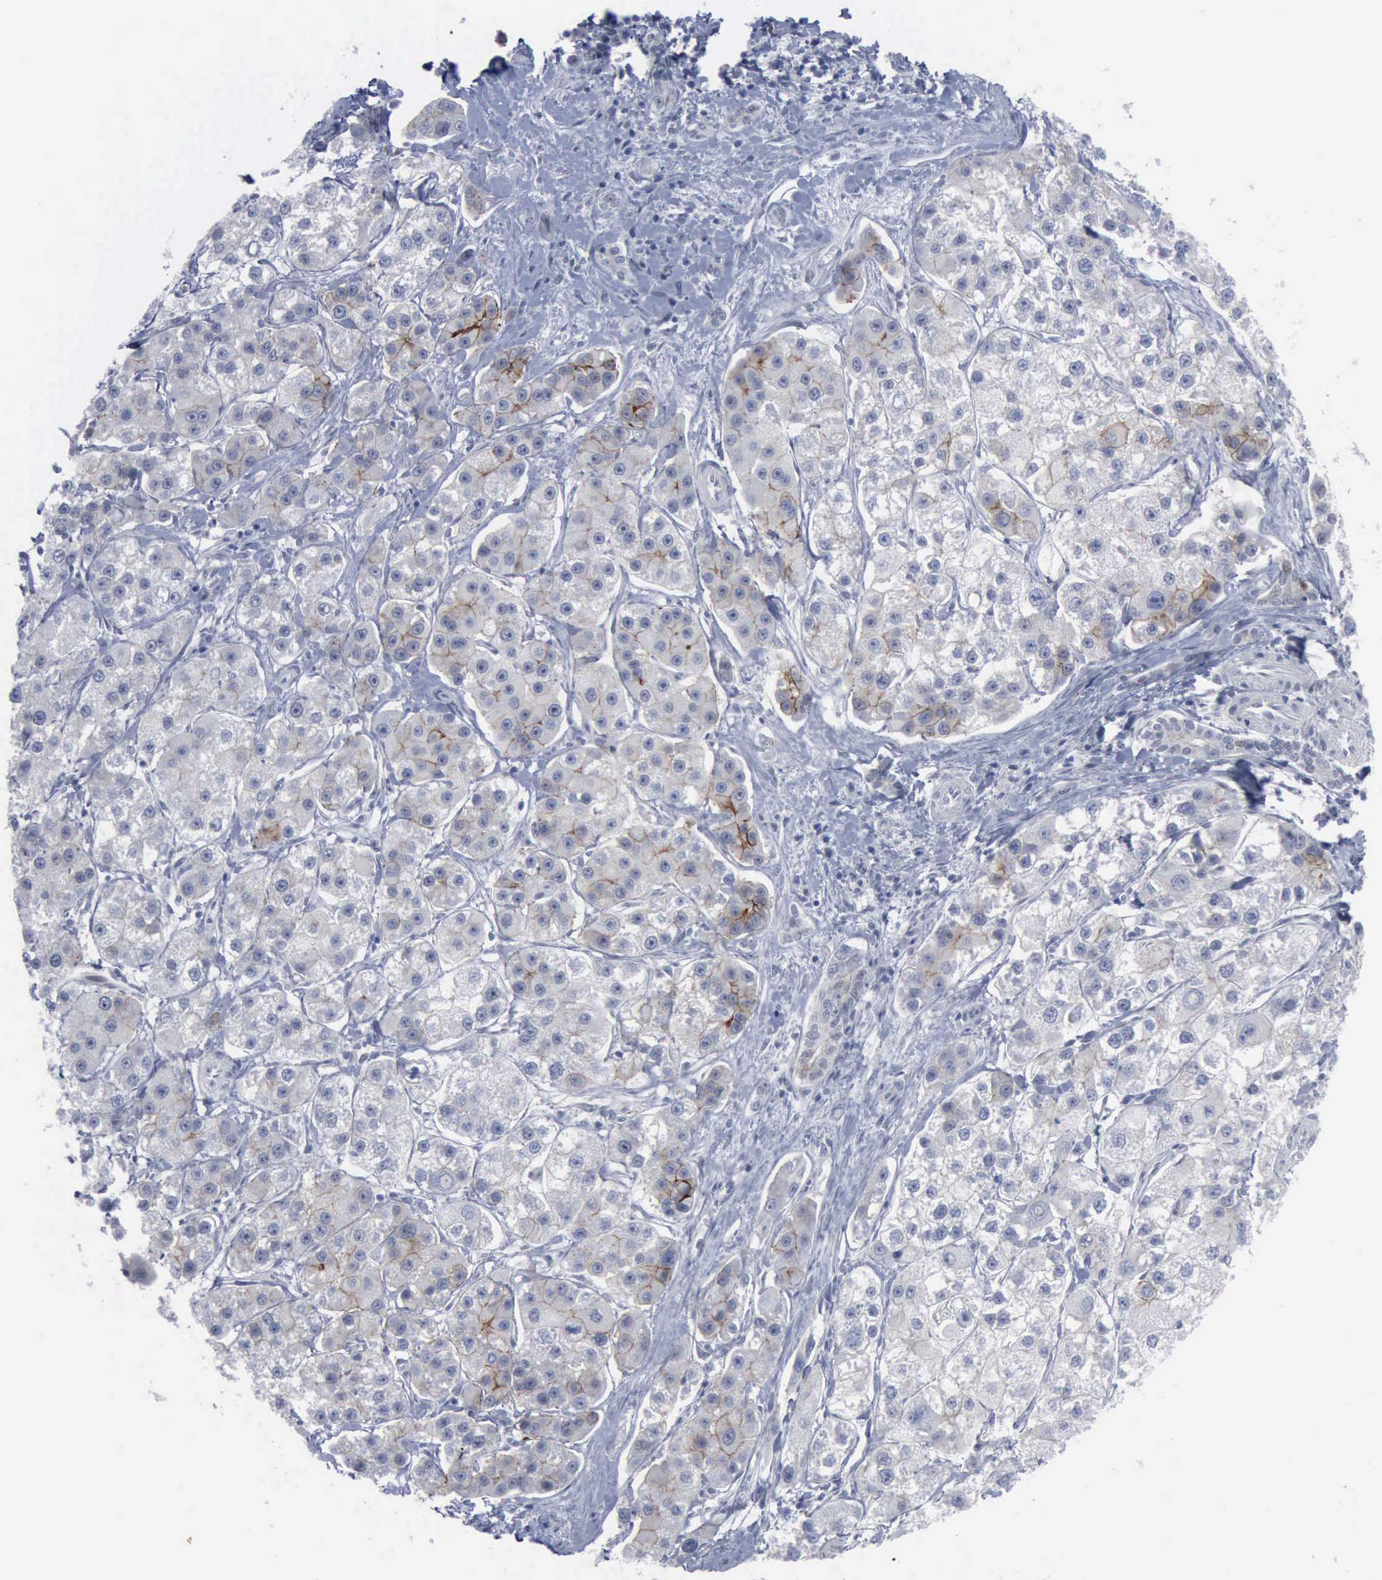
{"staining": {"intensity": "moderate", "quantity": "<25%", "location": "cytoplasmic/membranous"}, "tissue": "liver cancer", "cell_type": "Tumor cells", "image_type": "cancer", "snomed": [{"axis": "morphology", "description": "Carcinoma, Hepatocellular, NOS"}, {"axis": "topography", "description": "Liver"}], "caption": "The immunohistochemical stain shows moderate cytoplasmic/membranous staining in tumor cells of hepatocellular carcinoma (liver) tissue.", "gene": "MCM5", "patient": {"sex": "female", "age": 85}}